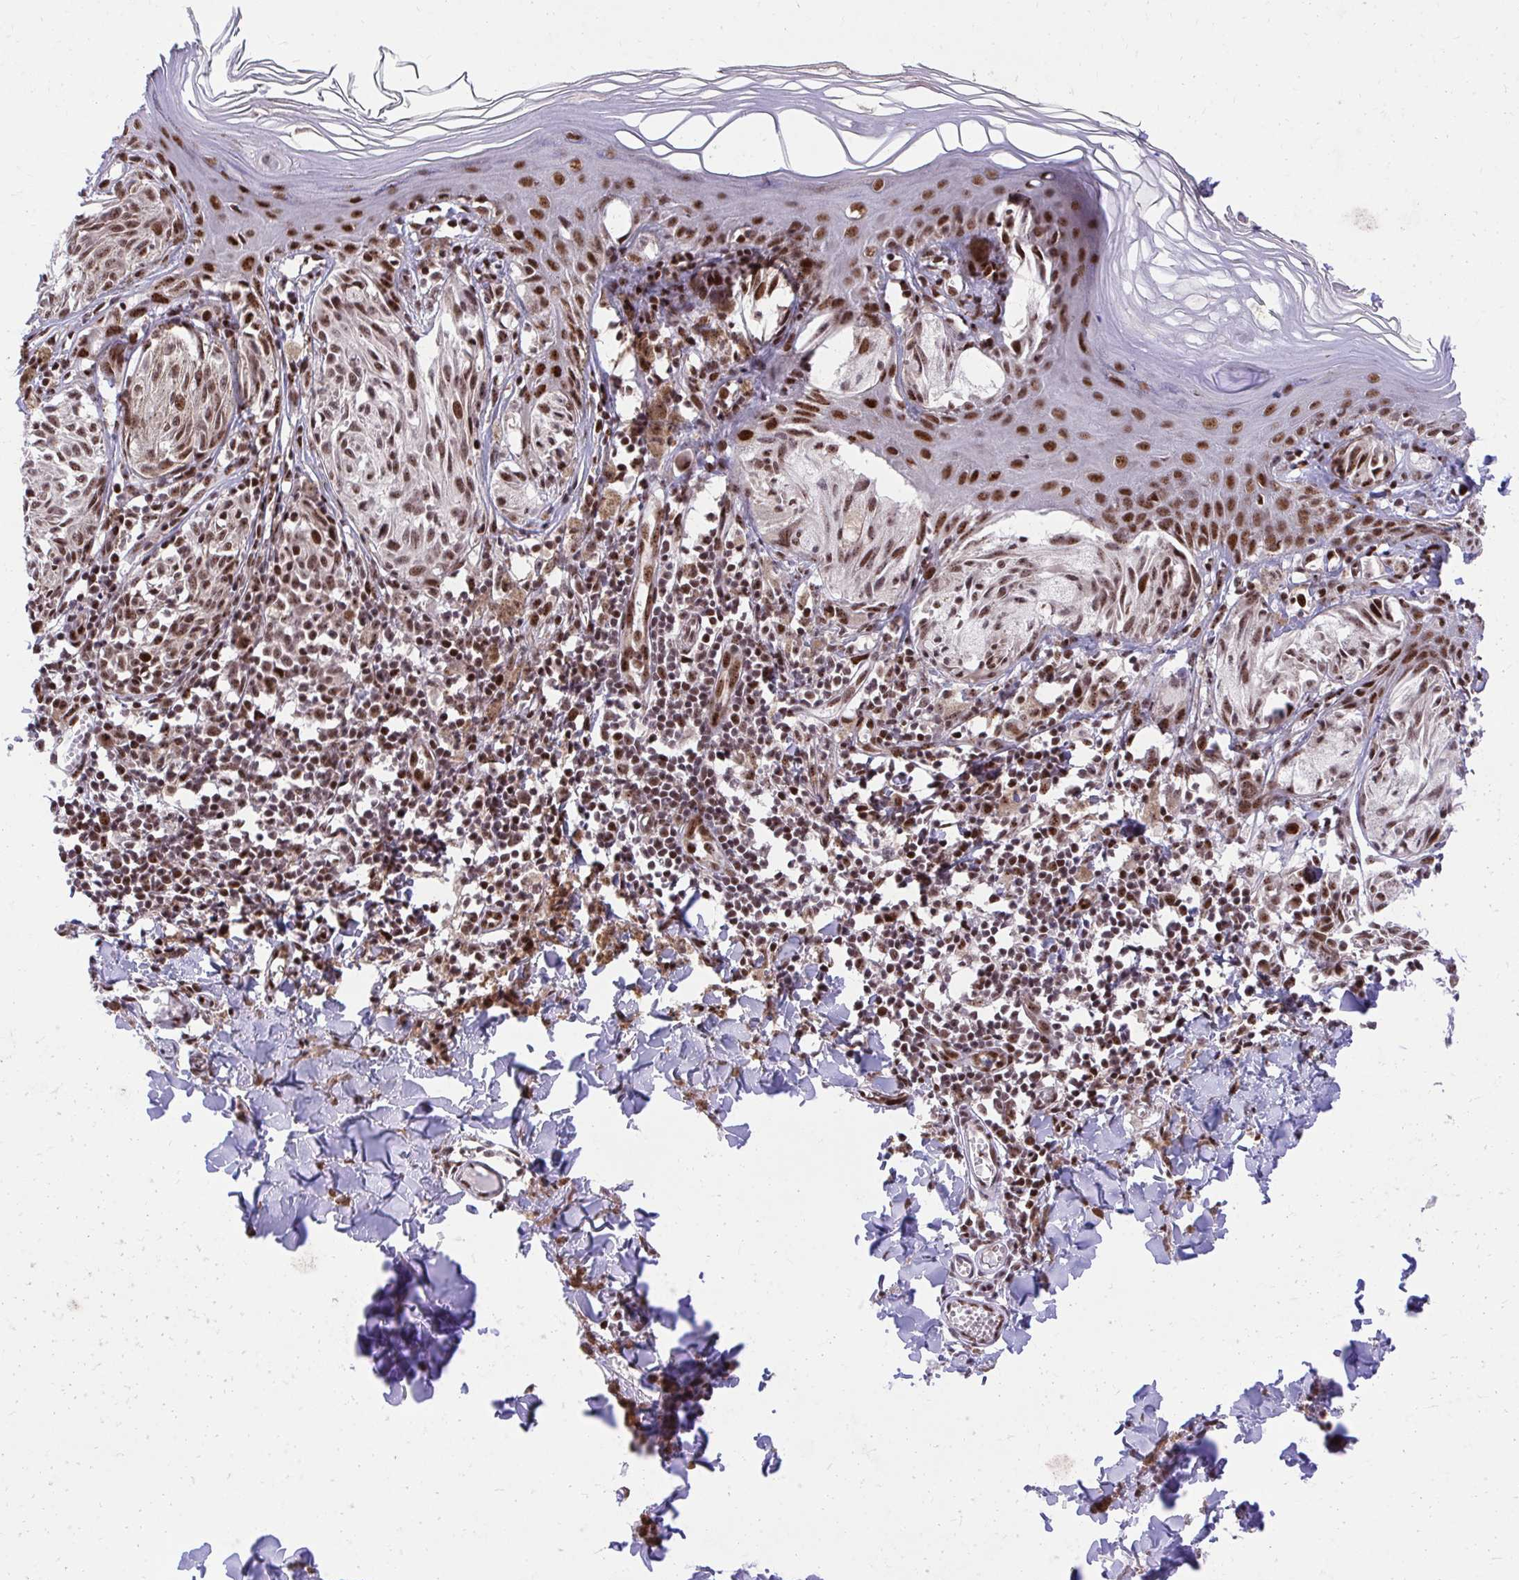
{"staining": {"intensity": "moderate", "quantity": ">75%", "location": "nuclear"}, "tissue": "melanoma", "cell_type": "Tumor cells", "image_type": "cancer", "snomed": [{"axis": "morphology", "description": "Malignant melanoma, NOS"}, {"axis": "topography", "description": "Skin"}], "caption": "Malignant melanoma stained with a brown dye exhibits moderate nuclear positive staining in approximately >75% of tumor cells.", "gene": "HOXA4", "patient": {"sex": "female", "age": 38}}